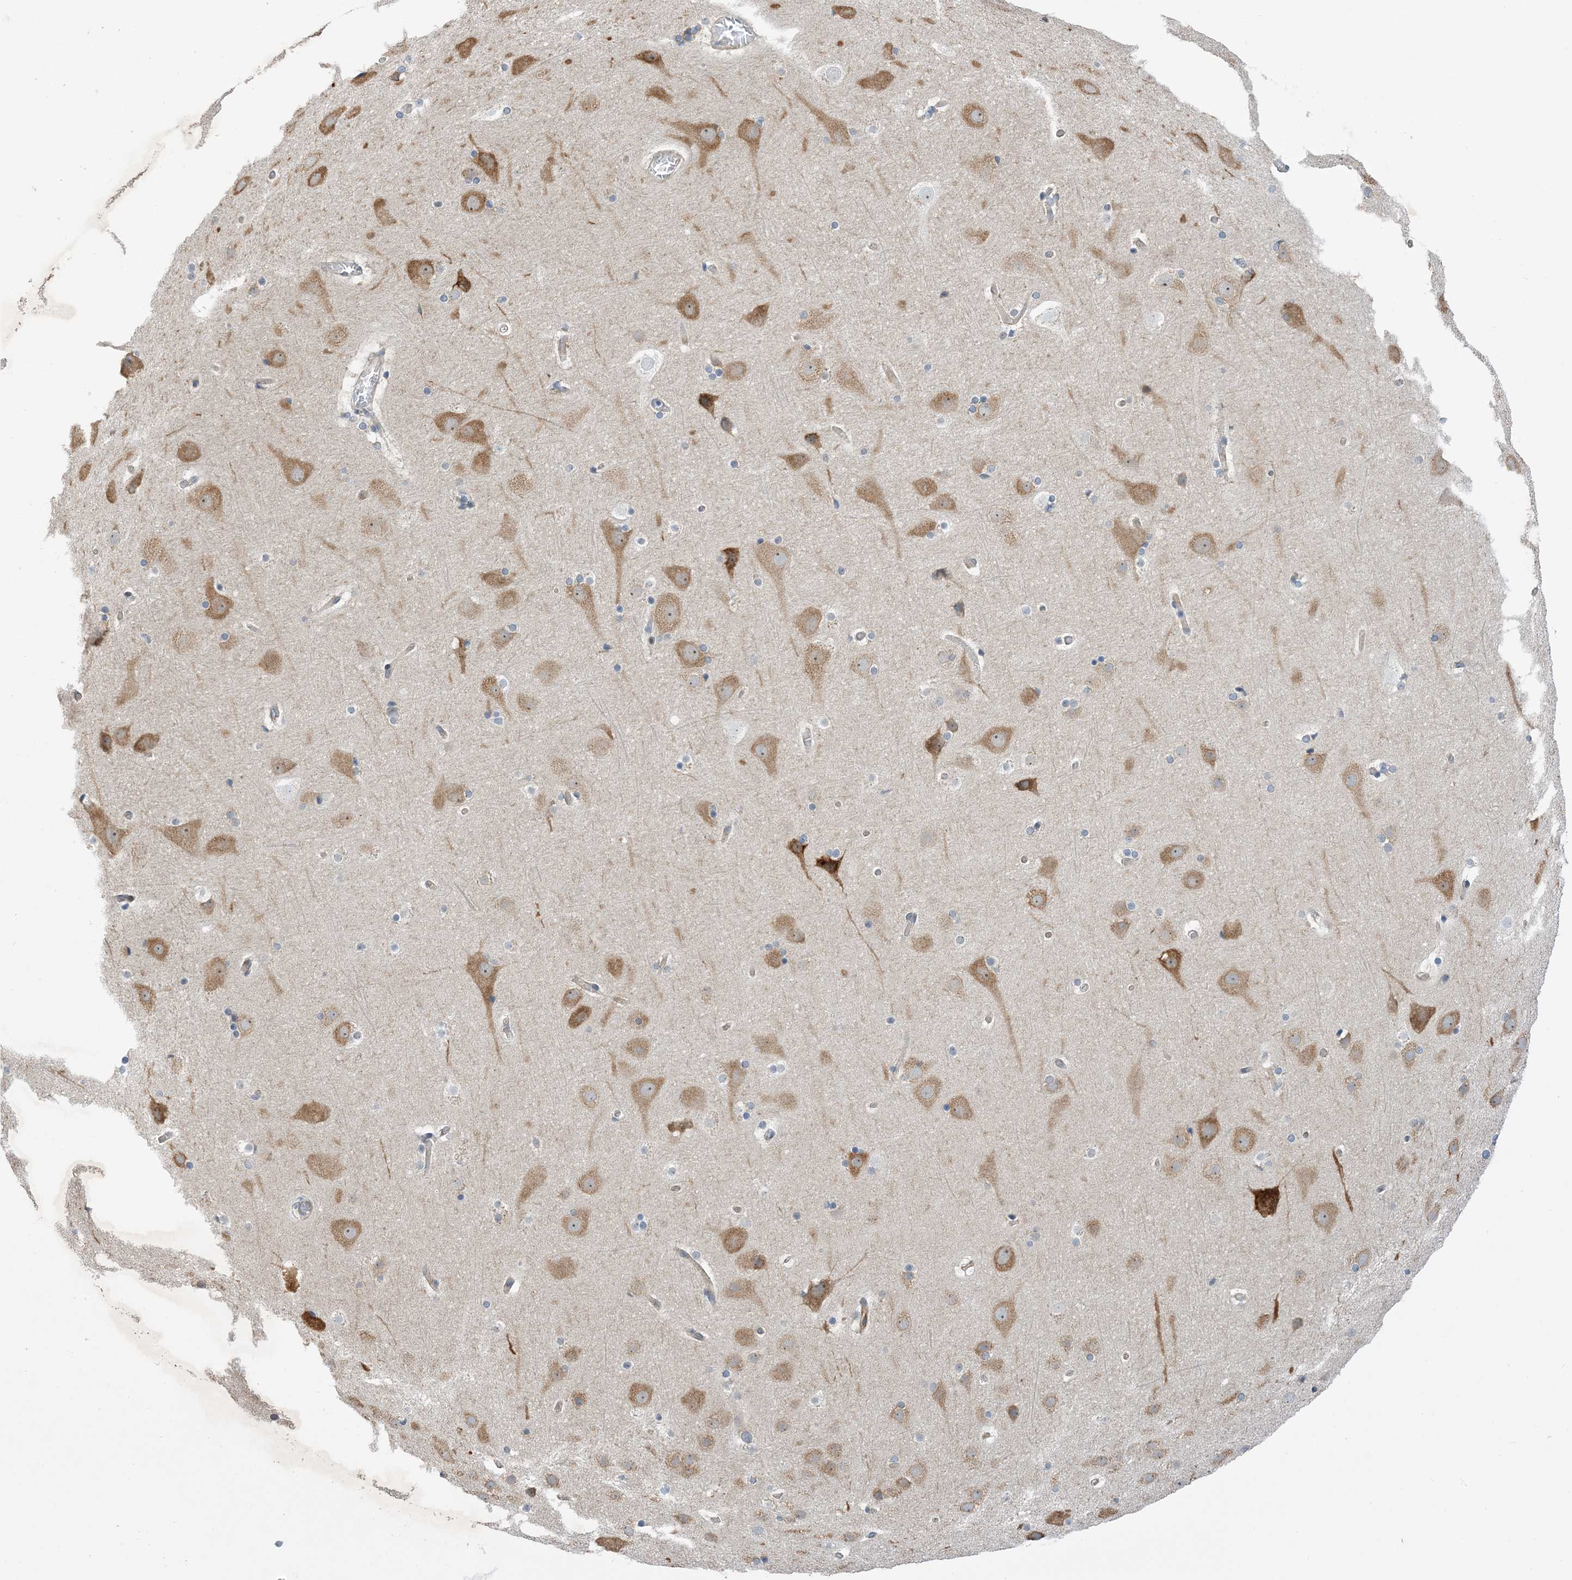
{"staining": {"intensity": "negative", "quantity": "none", "location": "none"}, "tissue": "cerebral cortex", "cell_type": "Endothelial cells", "image_type": "normal", "snomed": [{"axis": "morphology", "description": "Normal tissue, NOS"}, {"axis": "topography", "description": "Cerebral cortex"}], "caption": "Endothelial cells show no significant staining in unremarkable cerebral cortex.", "gene": "IL36B", "patient": {"sex": "male", "age": 57}}